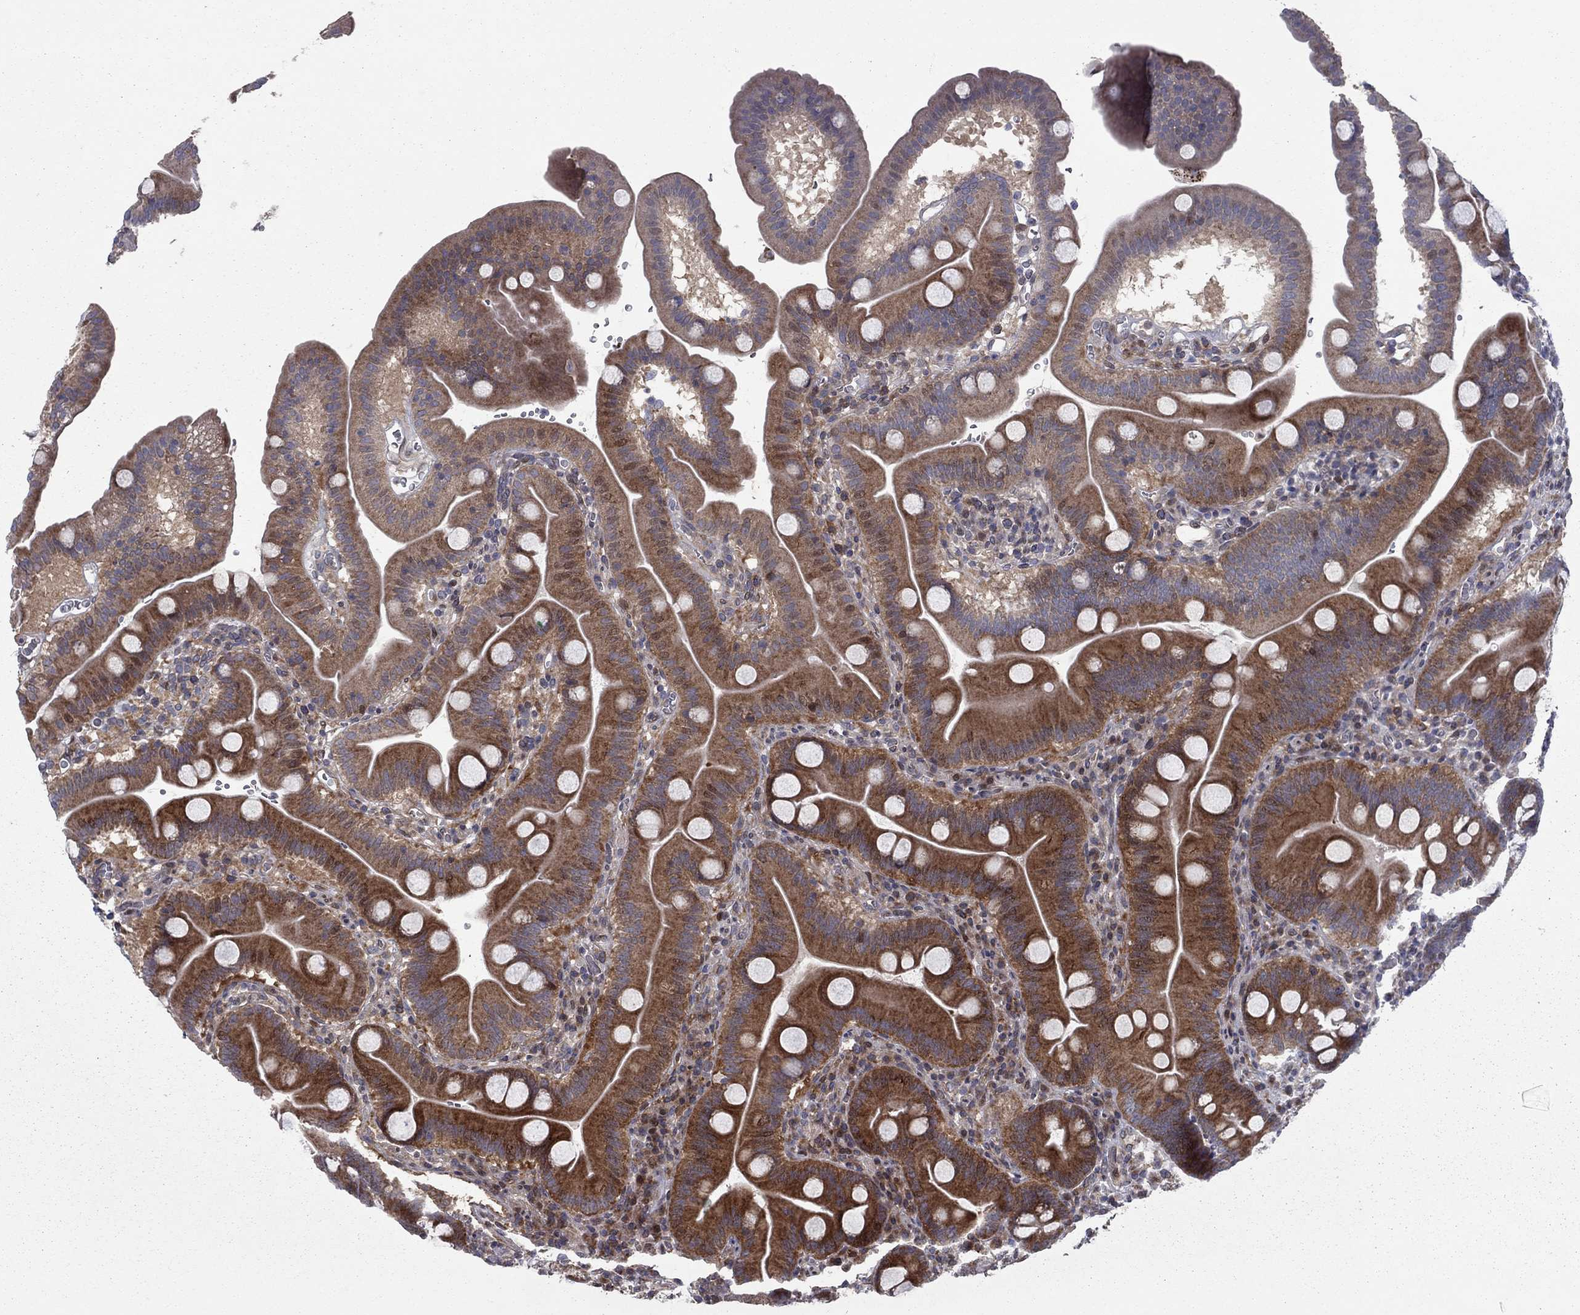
{"staining": {"intensity": "strong", "quantity": ">75%", "location": "cytoplasmic/membranous"}, "tissue": "duodenum", "cell_type": "Glandular cells", "image_type": "normal", "snomed": [{"axis": "morphology", "description": "Normal tissue, NOS"}, {"axis": "topography", "description": "Duodenum"}], "caption": "Protein positivity by immunohistochemistry reveals strong cytoplasmic/membranous positivity in approximately >75% of glandular cells in normal duodenum.", "gene": "DUSP7", "patient": {"sex": "male", "age": 59}}